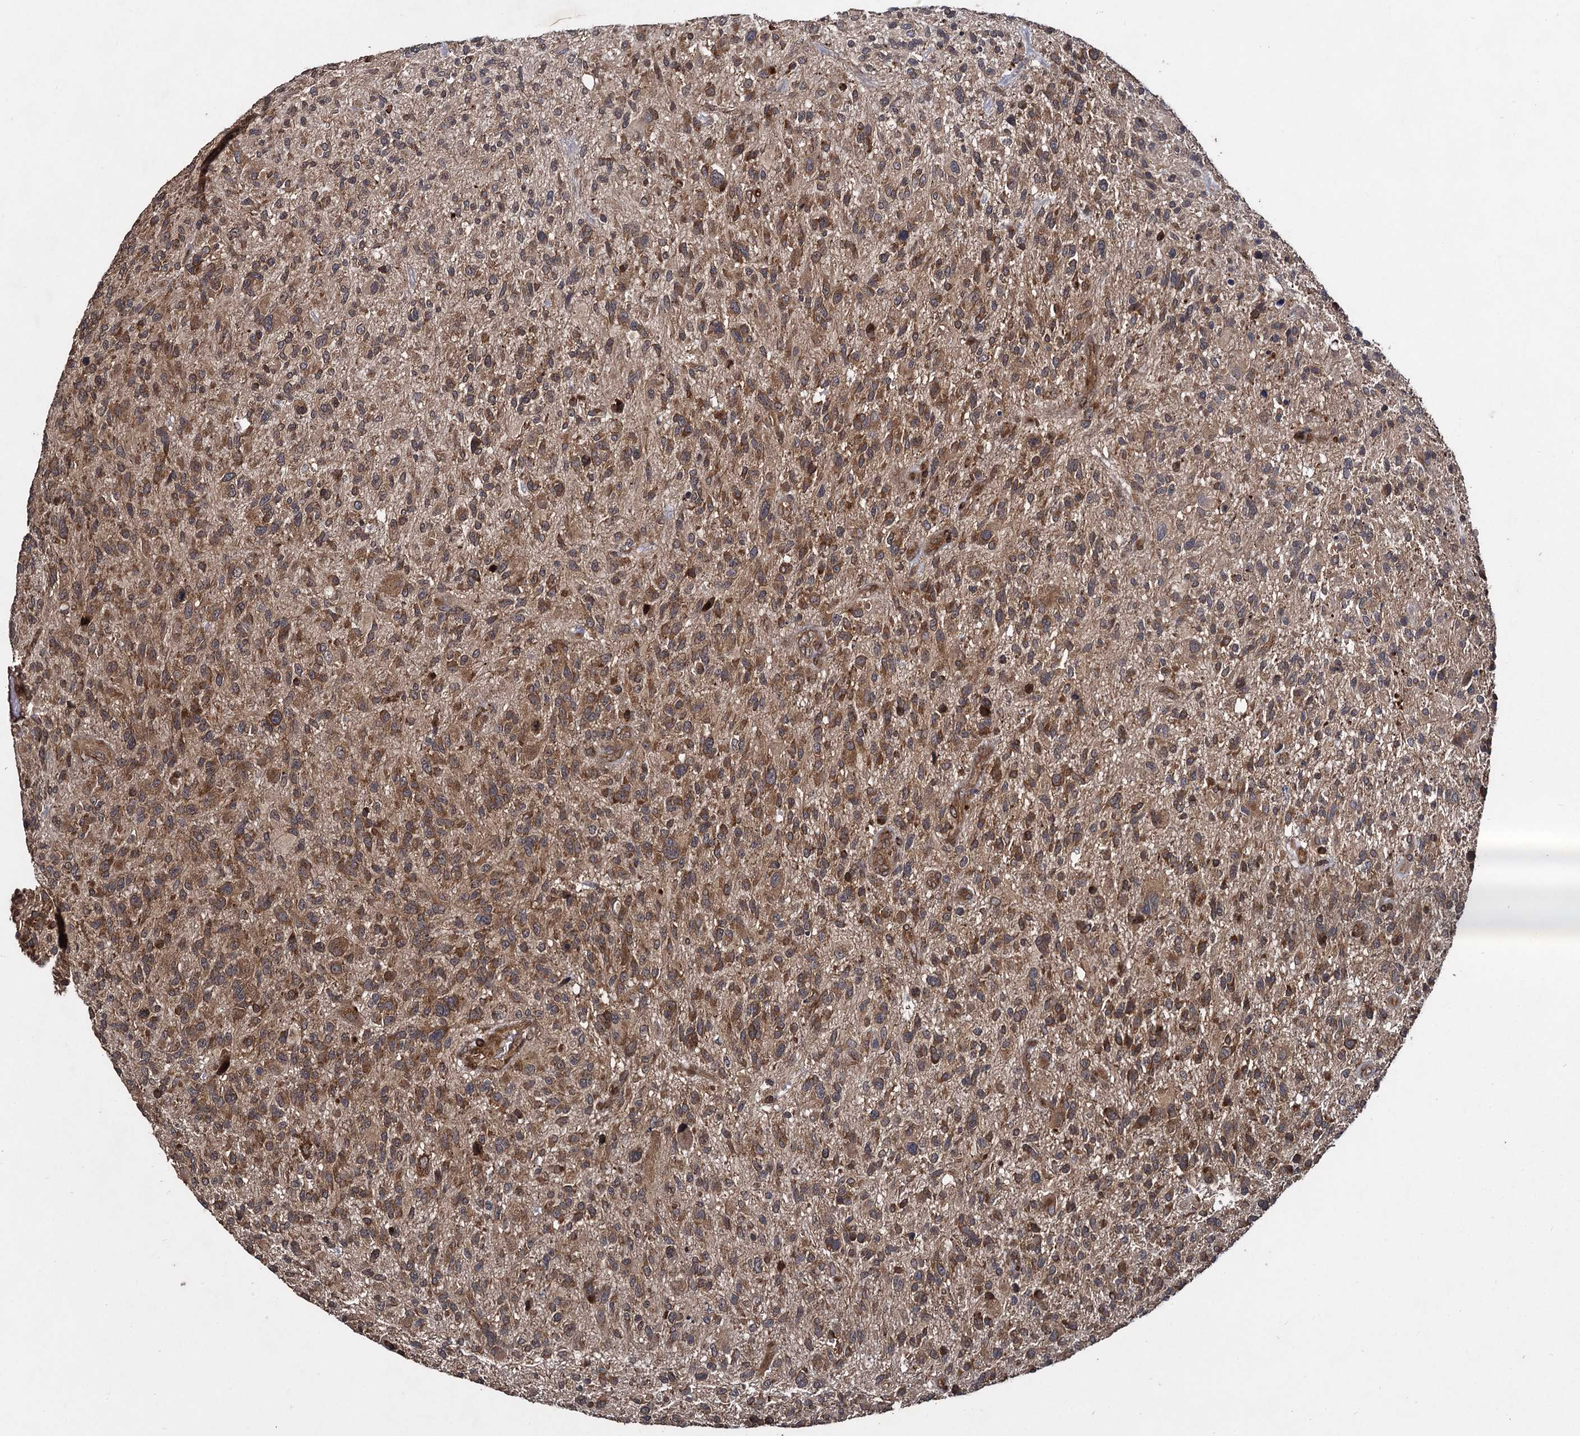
{"staining": {"intensity": "moderate", "quantity": ">75%", "location": "cytoplasmic/membranous"}, "tissue": "glioma", "cell_type": "Tumor cells", "image_type": "cancer", "snomed": [{"axis": "morphology", "description": "Glioma, malignant, High grade"}, {"axis": "topography", "description": "Brain"}], "caption": "This is a micrograph of IHC staining of high-grade glioma (malignant), which shows moderate staining in the cytoplasmic/membranous of tumor cells.", "gene": "DCP1B", "patient": {"sex": "male", "age": 47}}